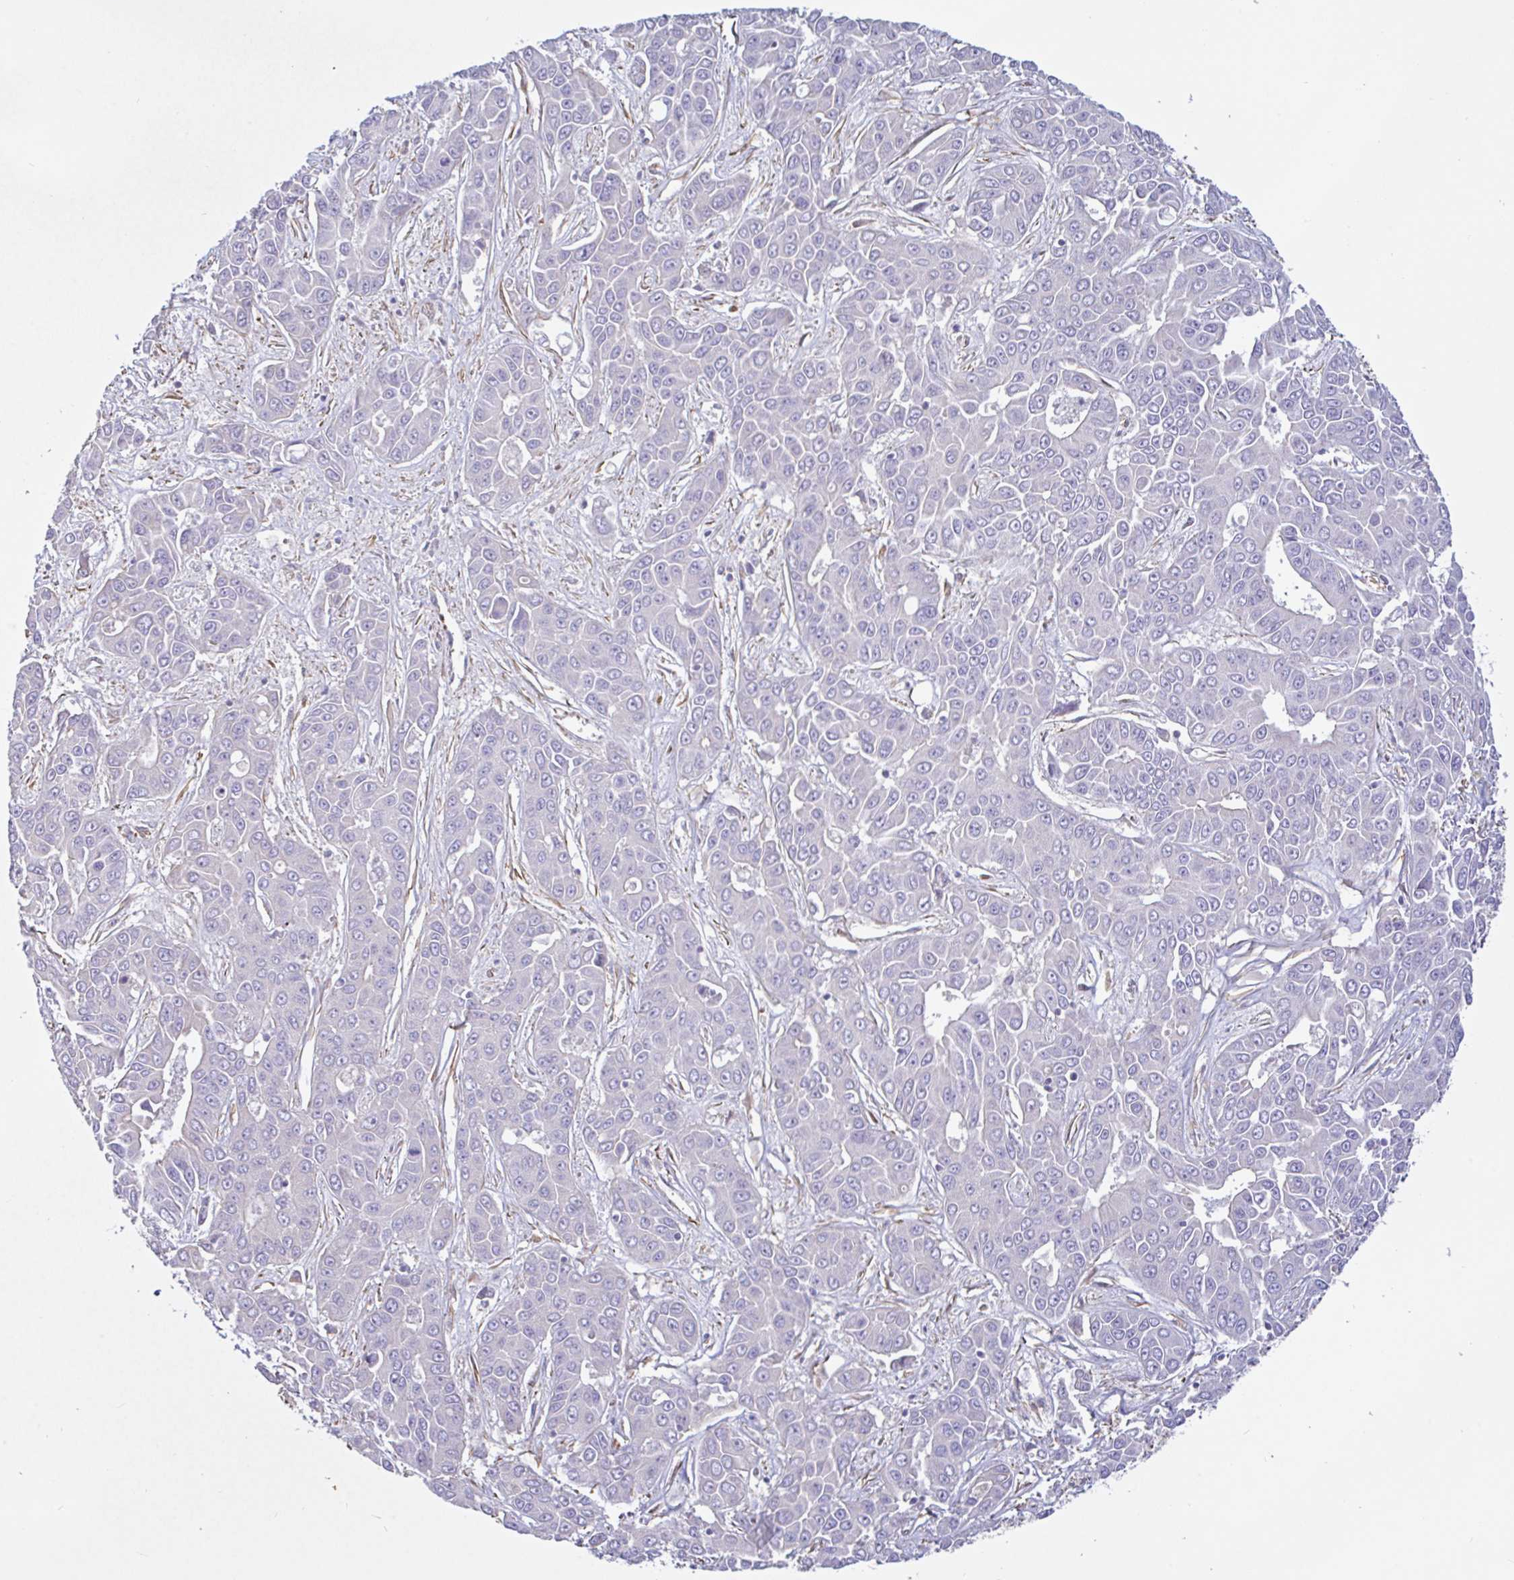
{"staining": {"intensity": "negative", "quantity": "none", "location": "none"}, "tissue": "liver cancer", "cell_type": "Tumor cells", "image_type": "cancer", "snomed": [{"axis": "morphology", "description": "Cholangiocarcinoma"}, {"axis": "topography", "description": "Liver"}], "caption": "DAB (3,3'-diaminobenzidine) immunohistochemical staining of human cholangiocarcinoma (liver) exhibits no significant positivity in tumor cells.", "gene": "PLCD4", "patient": {"sex": "female", "age": 52}}